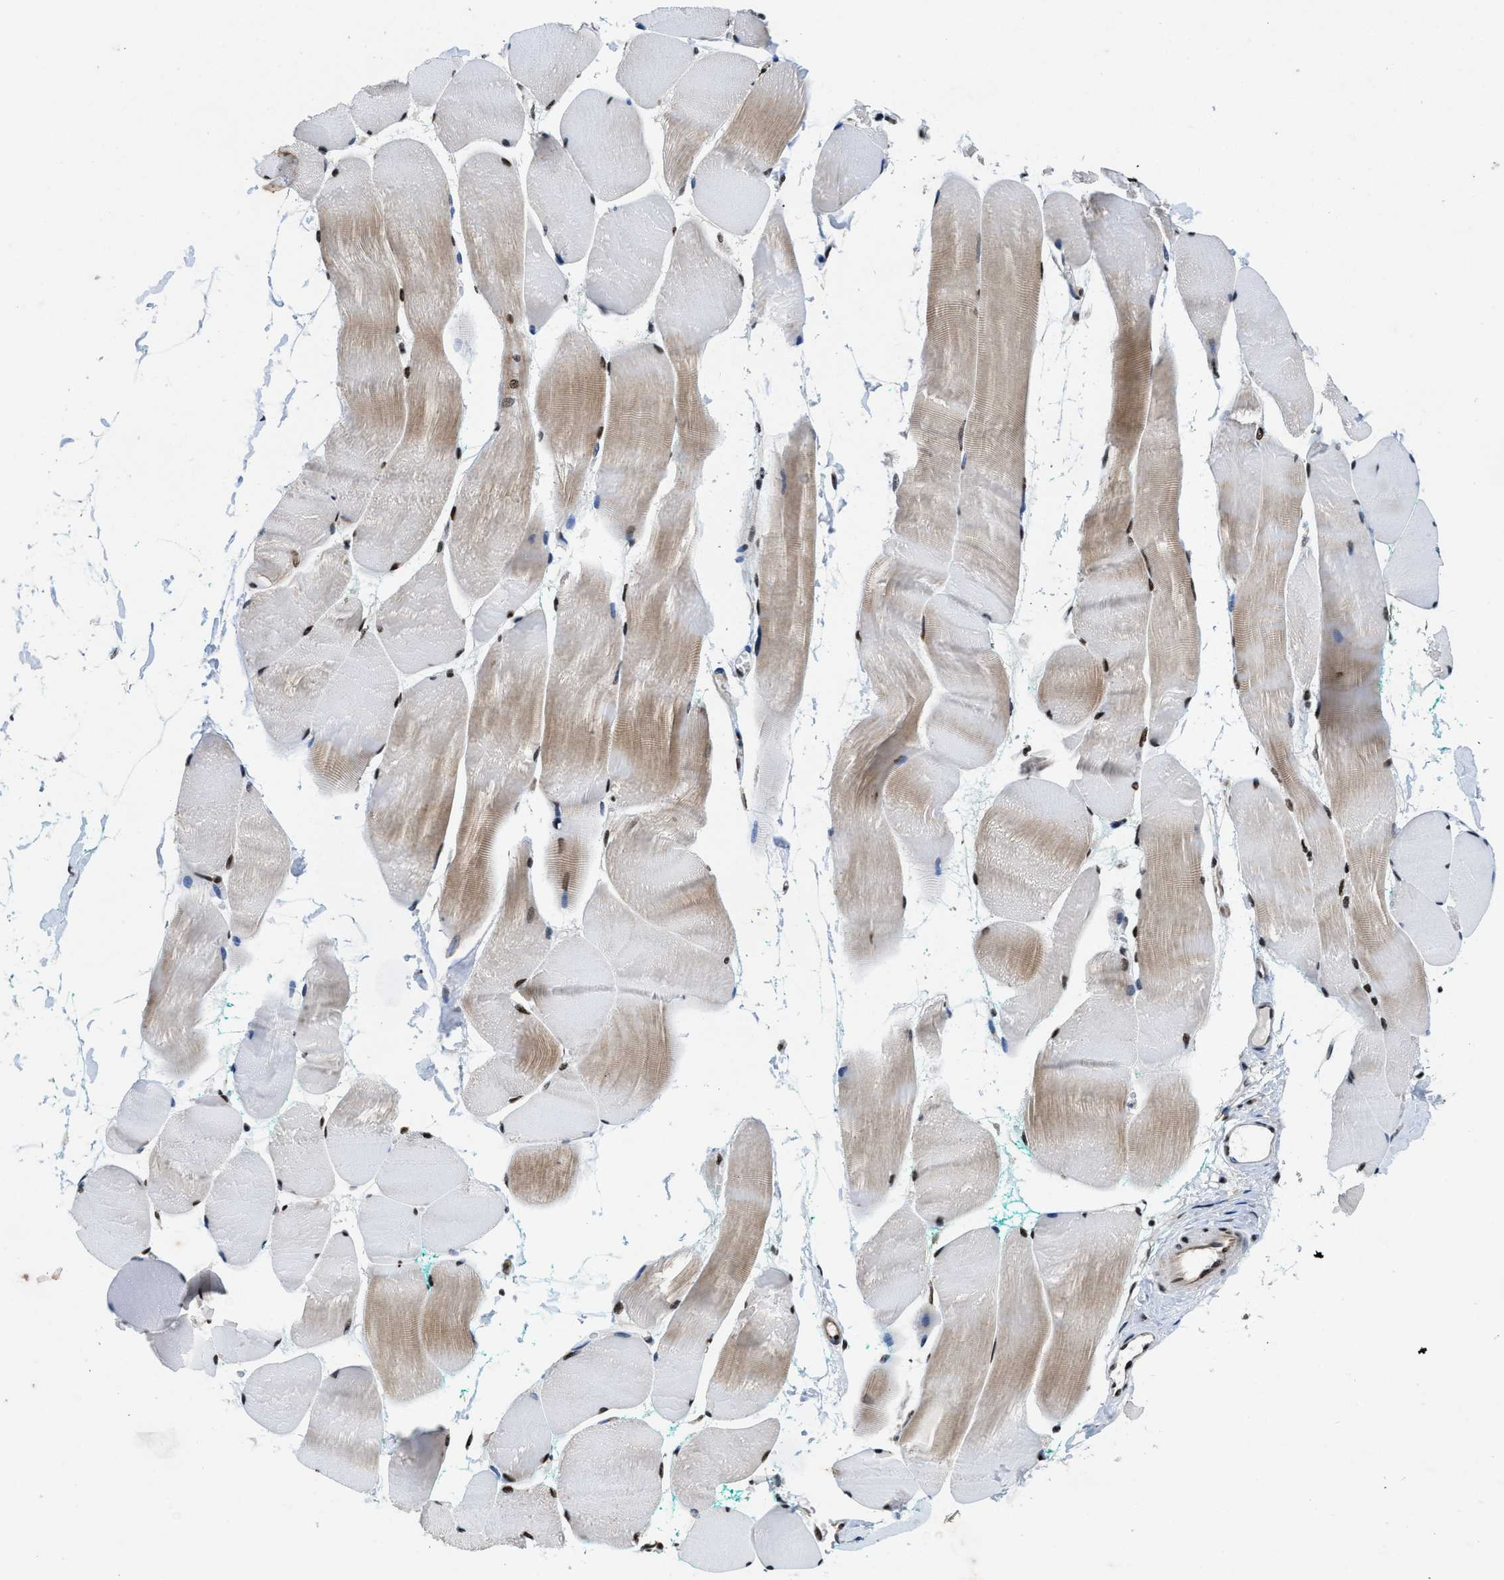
{"staining": {"intensity": "moderate", "quantity": "25%-75%", "location": "cytoplasmic/membranous,nuclear"}, "tissue": "skeletal muscle", "cell_type": "Myocytes", "image_type": "normal", "snomed": [{"axis": "morphology", "description": "Normal tissue, NOS"}, {"axis": "morphology", "description": "Squamous cell carcinoma, NOS"}, {"axis": "topography", "description": "Skeletal muscle"}], "caption": "This is a histology image of immunohistochemistry (IHC) staining of unremarkable skeletal muscle, which shows moderate expression in the cytoplasmic/membranous,nuclear of myocytes.", "gene": "SAFB", "patient": {"sex": "male", "age": 51}}